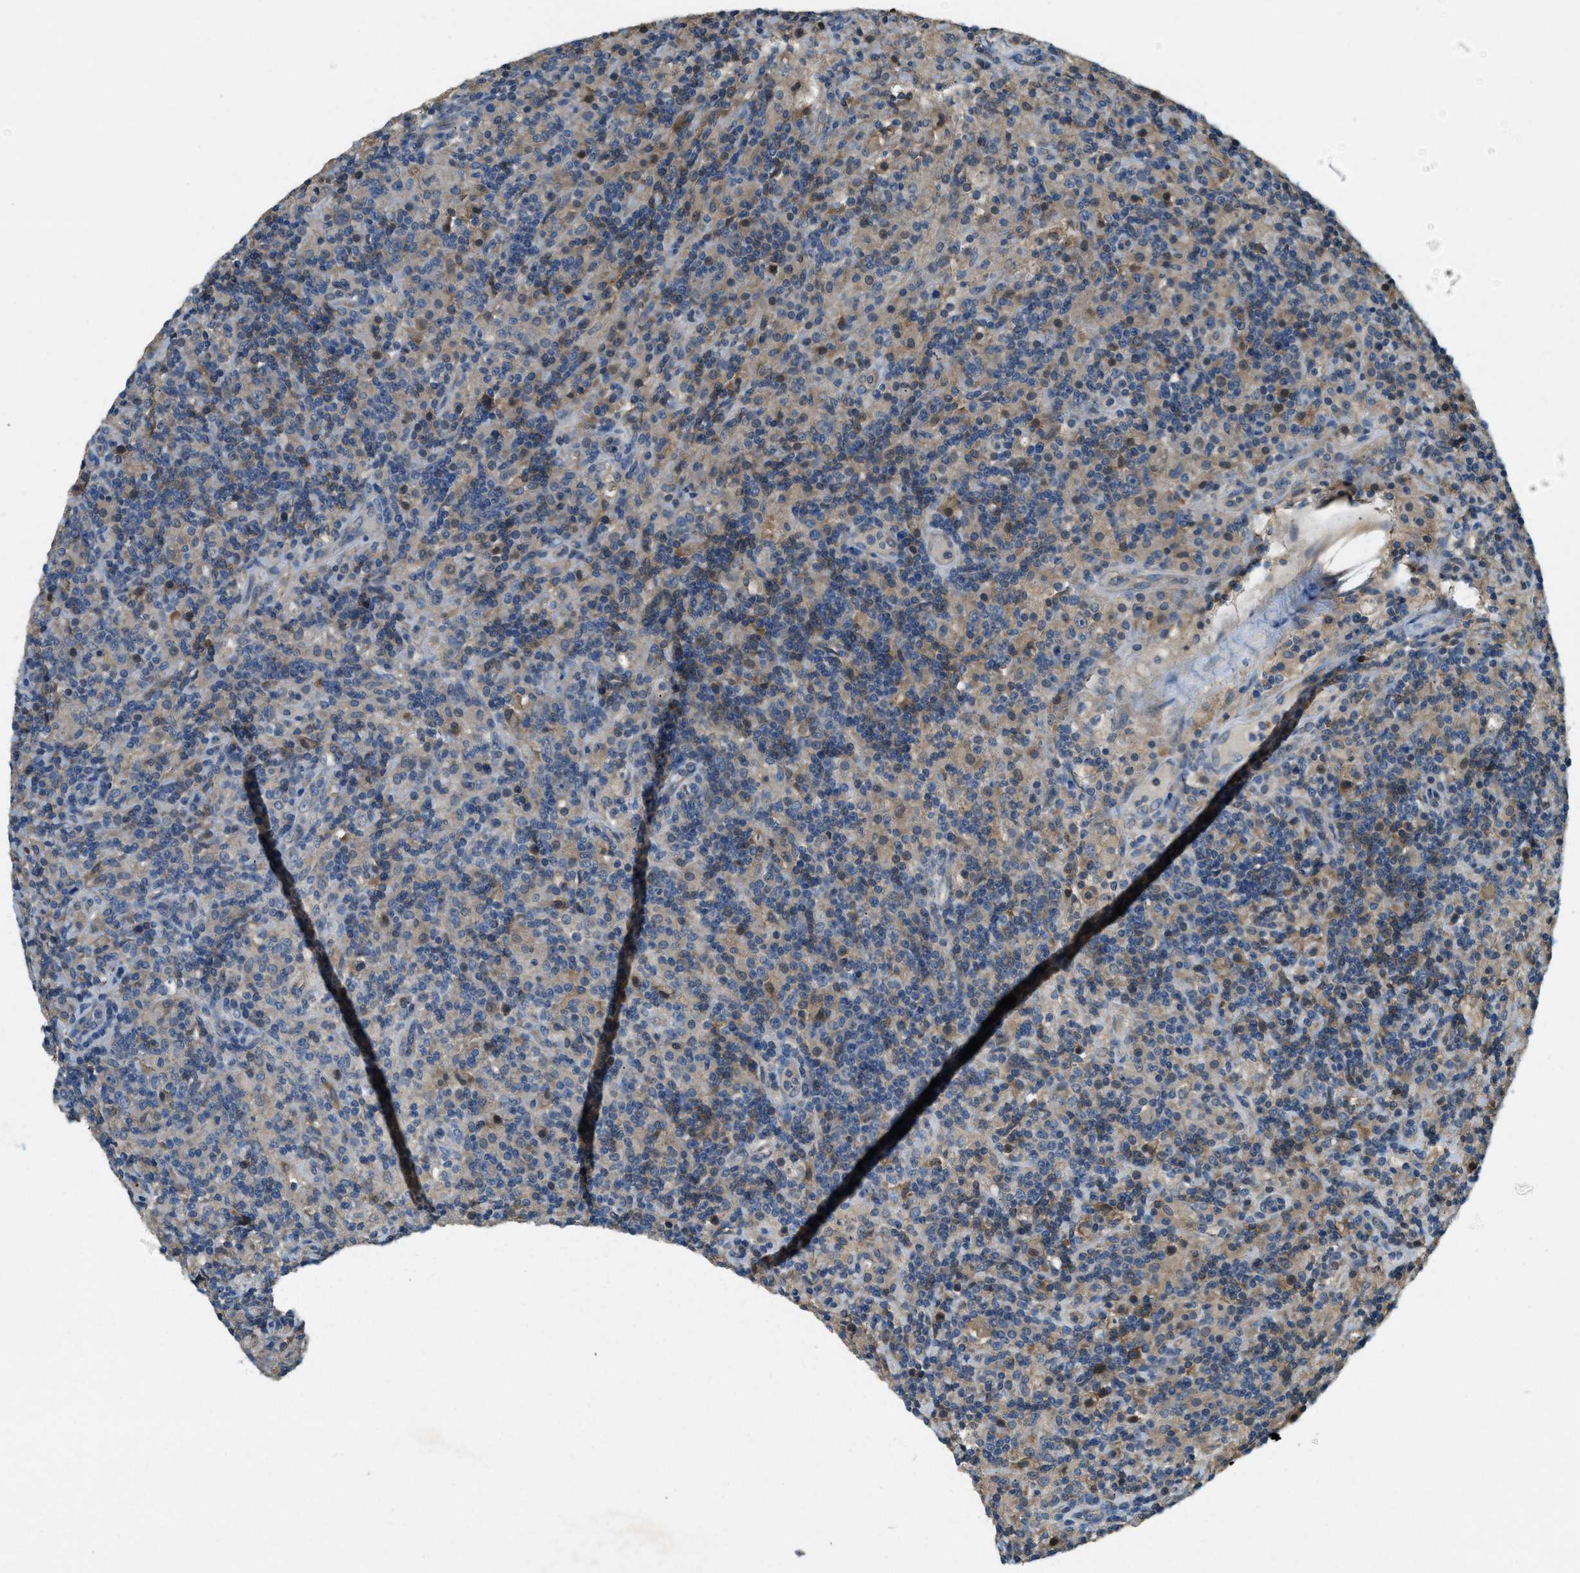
{"staining": {"intensity": "weak", "quantity": ">75%", "location": "cytoplasmic/membranous"}, "tissue": "lymphoma", "cell_type": "Tumor cells", "image_type": "cancer", "snomed": [{"axis": "morphology", "description": "Hodgkin's disease, NOS"}, {"axis": "topography", "description": "Lymph node"}], "caption": "The immunohistochemical stain highlights weak cytoplasmic/membranous positivity in tumor cells of Hodgkin's disease tissue. Ihc stains the protein of interest in brown and the nuclei are stained blue.", "gene": "CFLAR", "patient": {"sex": "male", "age": 70}}